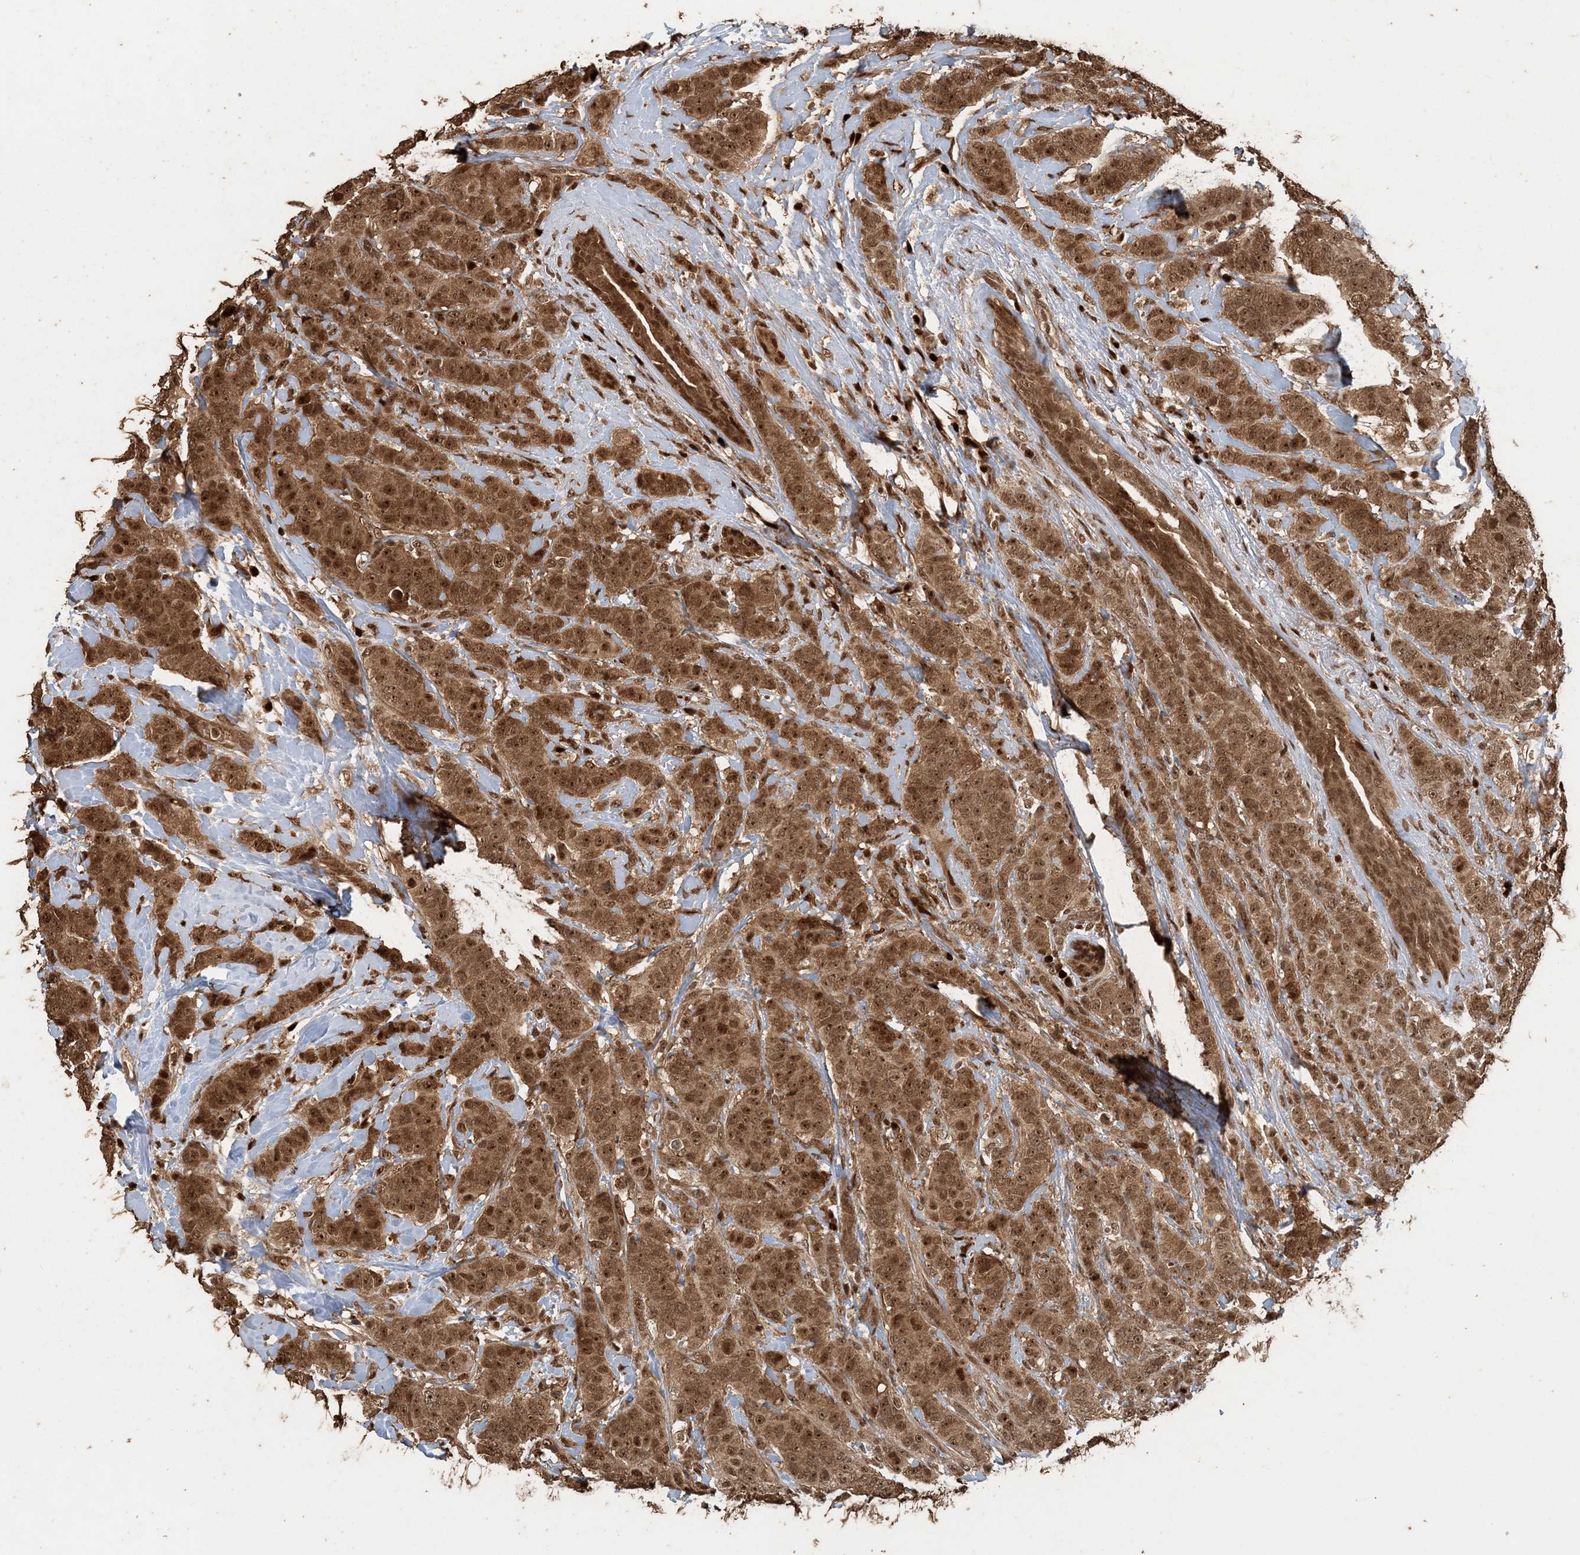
{"staining": {"intensity": "strong", "quantity": ">75%", "location": "cytoplasmic/membranous,nuclear"}, "tissue": "breast cancer", "cell_type": "Tumor cells", "image_type": "cancer", "snomed": [{"axis": "morphology", "description": "Normal tissue, NOS"}, {"axis": "morphology", "description": "Duct carcinoma"}, {"axis": "topography", "description": "Breast"}], "caption": "Protein staining of breast cancer (intraductal carcinoma) tissue exhibits strong cytoplasmic/membranous and nuclear staining in about >75% of tumor cells.", "gene": "ATP13A2", "patient": {"sex": "female", "age": 40}}